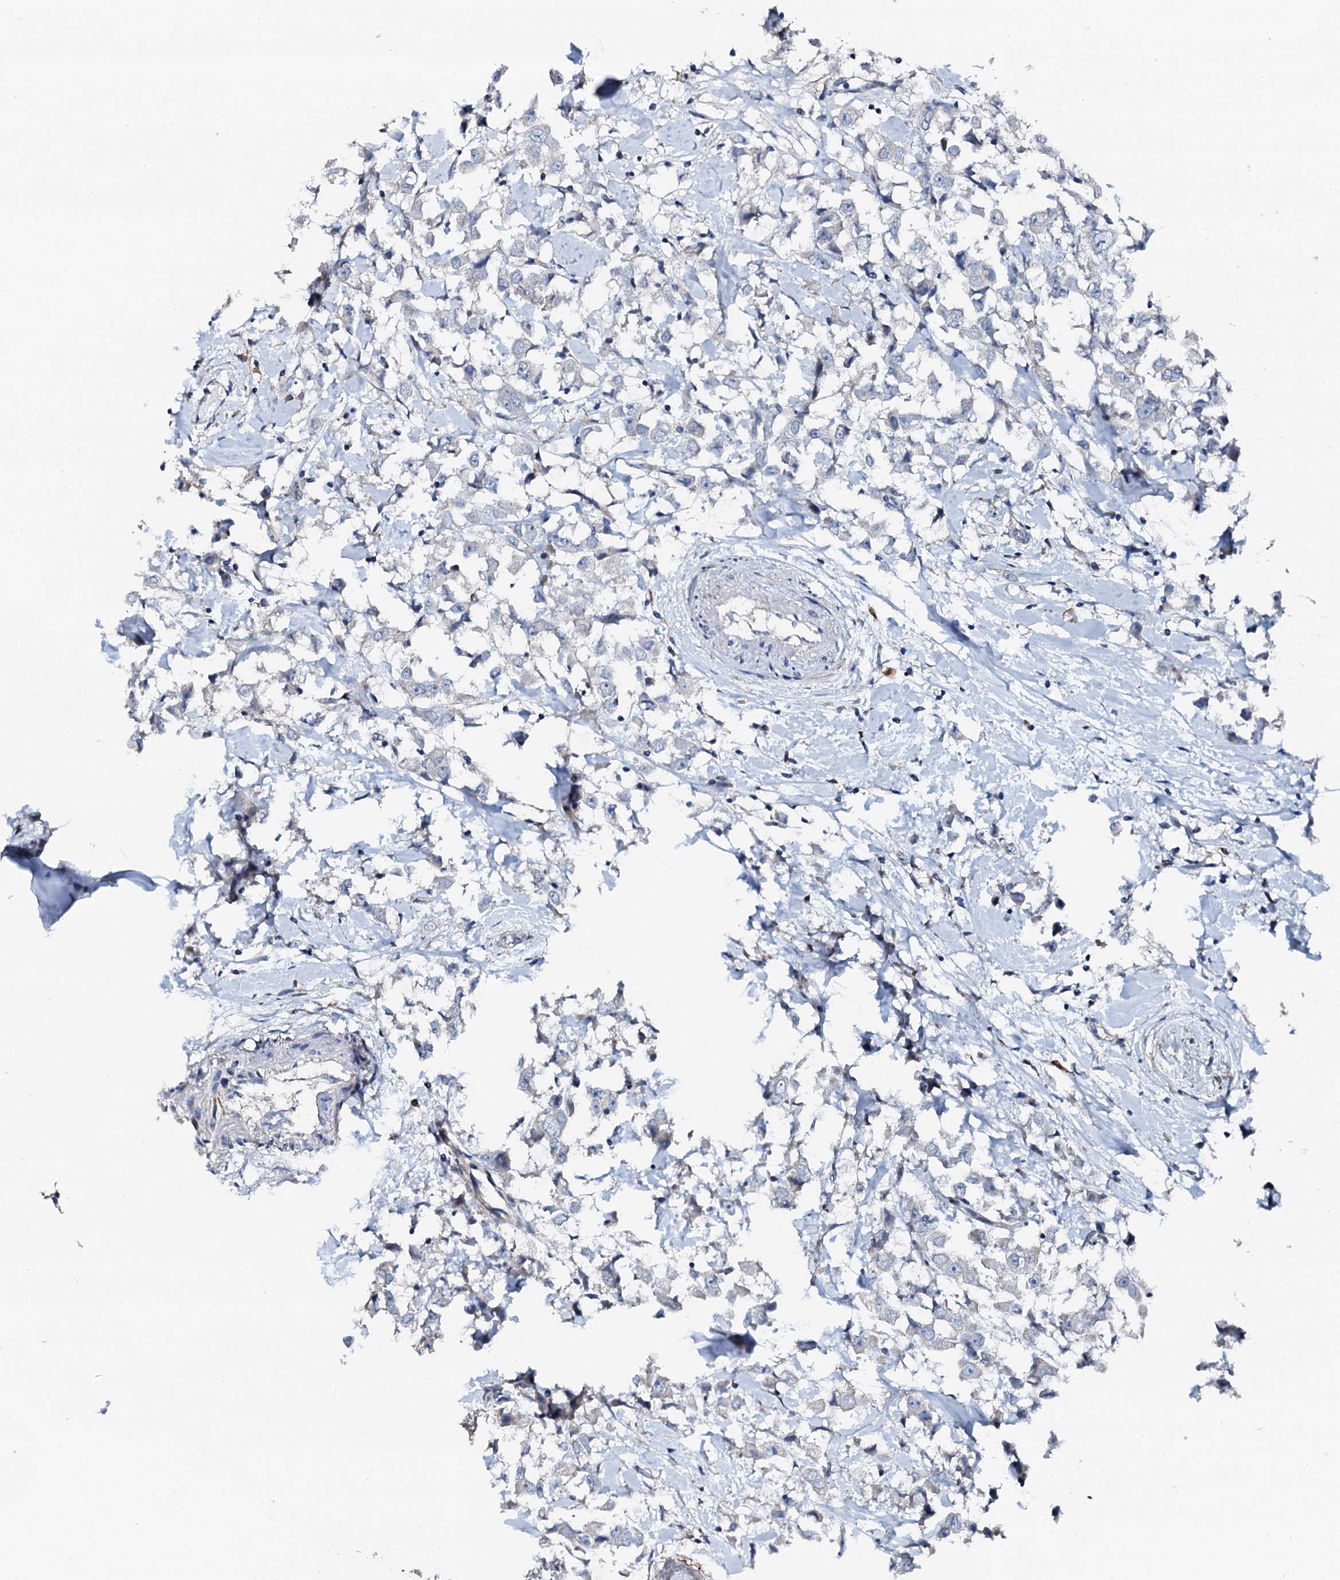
{"staining": {"intensity": "negative", "quantity": "none", "location": "none"}, "tissue": "breast cancer", "cell_type": "Tumor cells", "image_type": "cancer", "snomed": [{"axis": "morphology", "description": "Duct carcinoma"}, {"axis": "topography", "description": "Breast"}], "caption": "This is an immunohistochemistry (IHC) micrograph of breast cancer (infiltrating ductal carcinoma). There is no expression in tumor cells.", "gene": "GFOD2", "patient": {"sex": "female", "age": 61}}